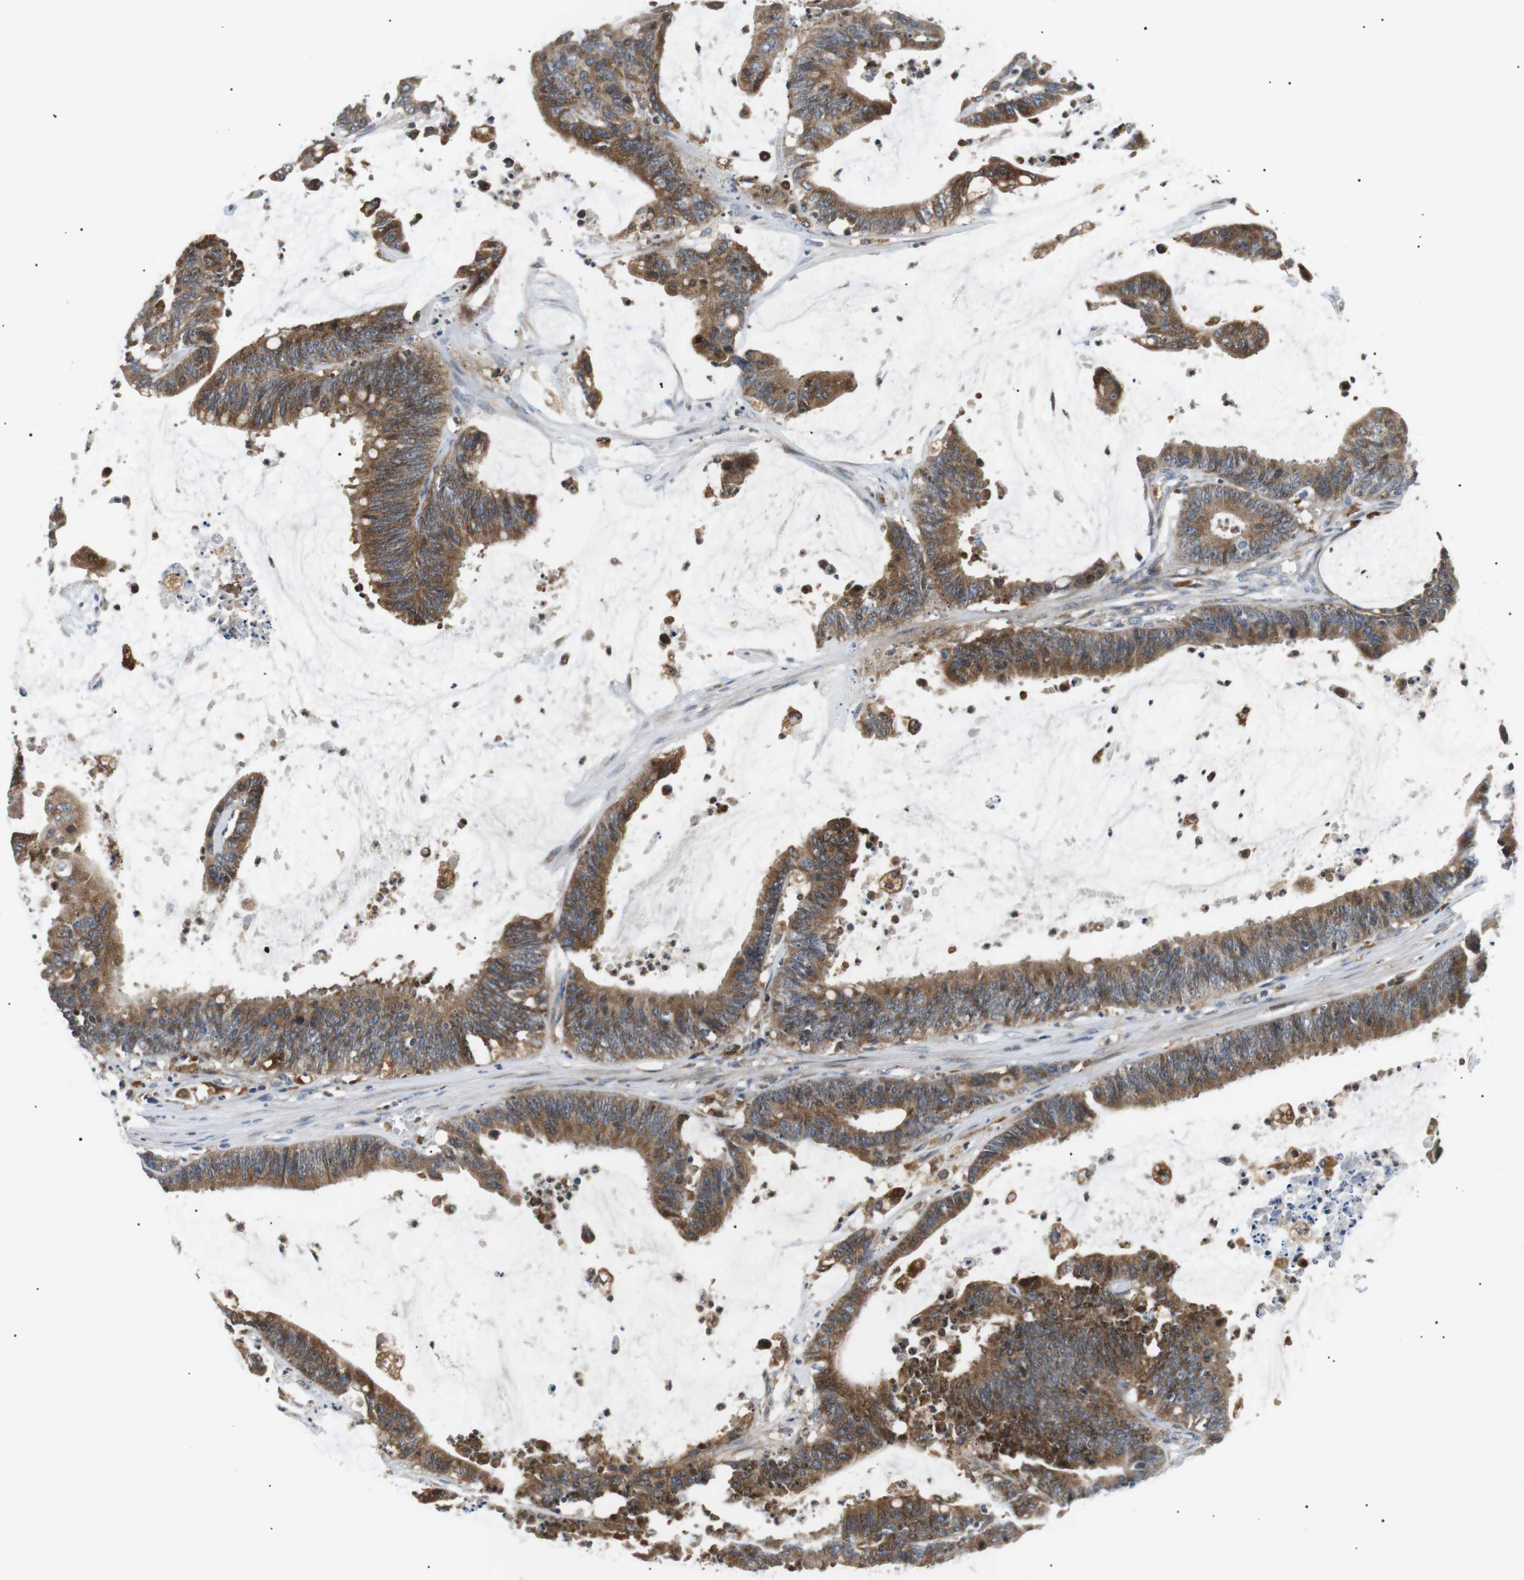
{"staining": {"intensity": "strong", "quantity": ">75%", "location": "cytoplasmic/membranous"}, "tissue": "colorectal cancer", "cell_type": "Tumor cells", "image_type": "cancer", "snomed": [{"axis": "morphology", "description": "Adenocarcinoma, NOS"}, {"axis": "topography", "description": "Rectum"}], "caption": "Immunohistochemistry (IHC) photomicrograph of colorectal cancer (adenocarcinoma) stained for a protein (brown), which displays high levels of strong cytoplasmic/membranous positivity in about >75% of tumor cells.", "gene": "RAB9A", "patient": {"sex": "female", "age": 66}}